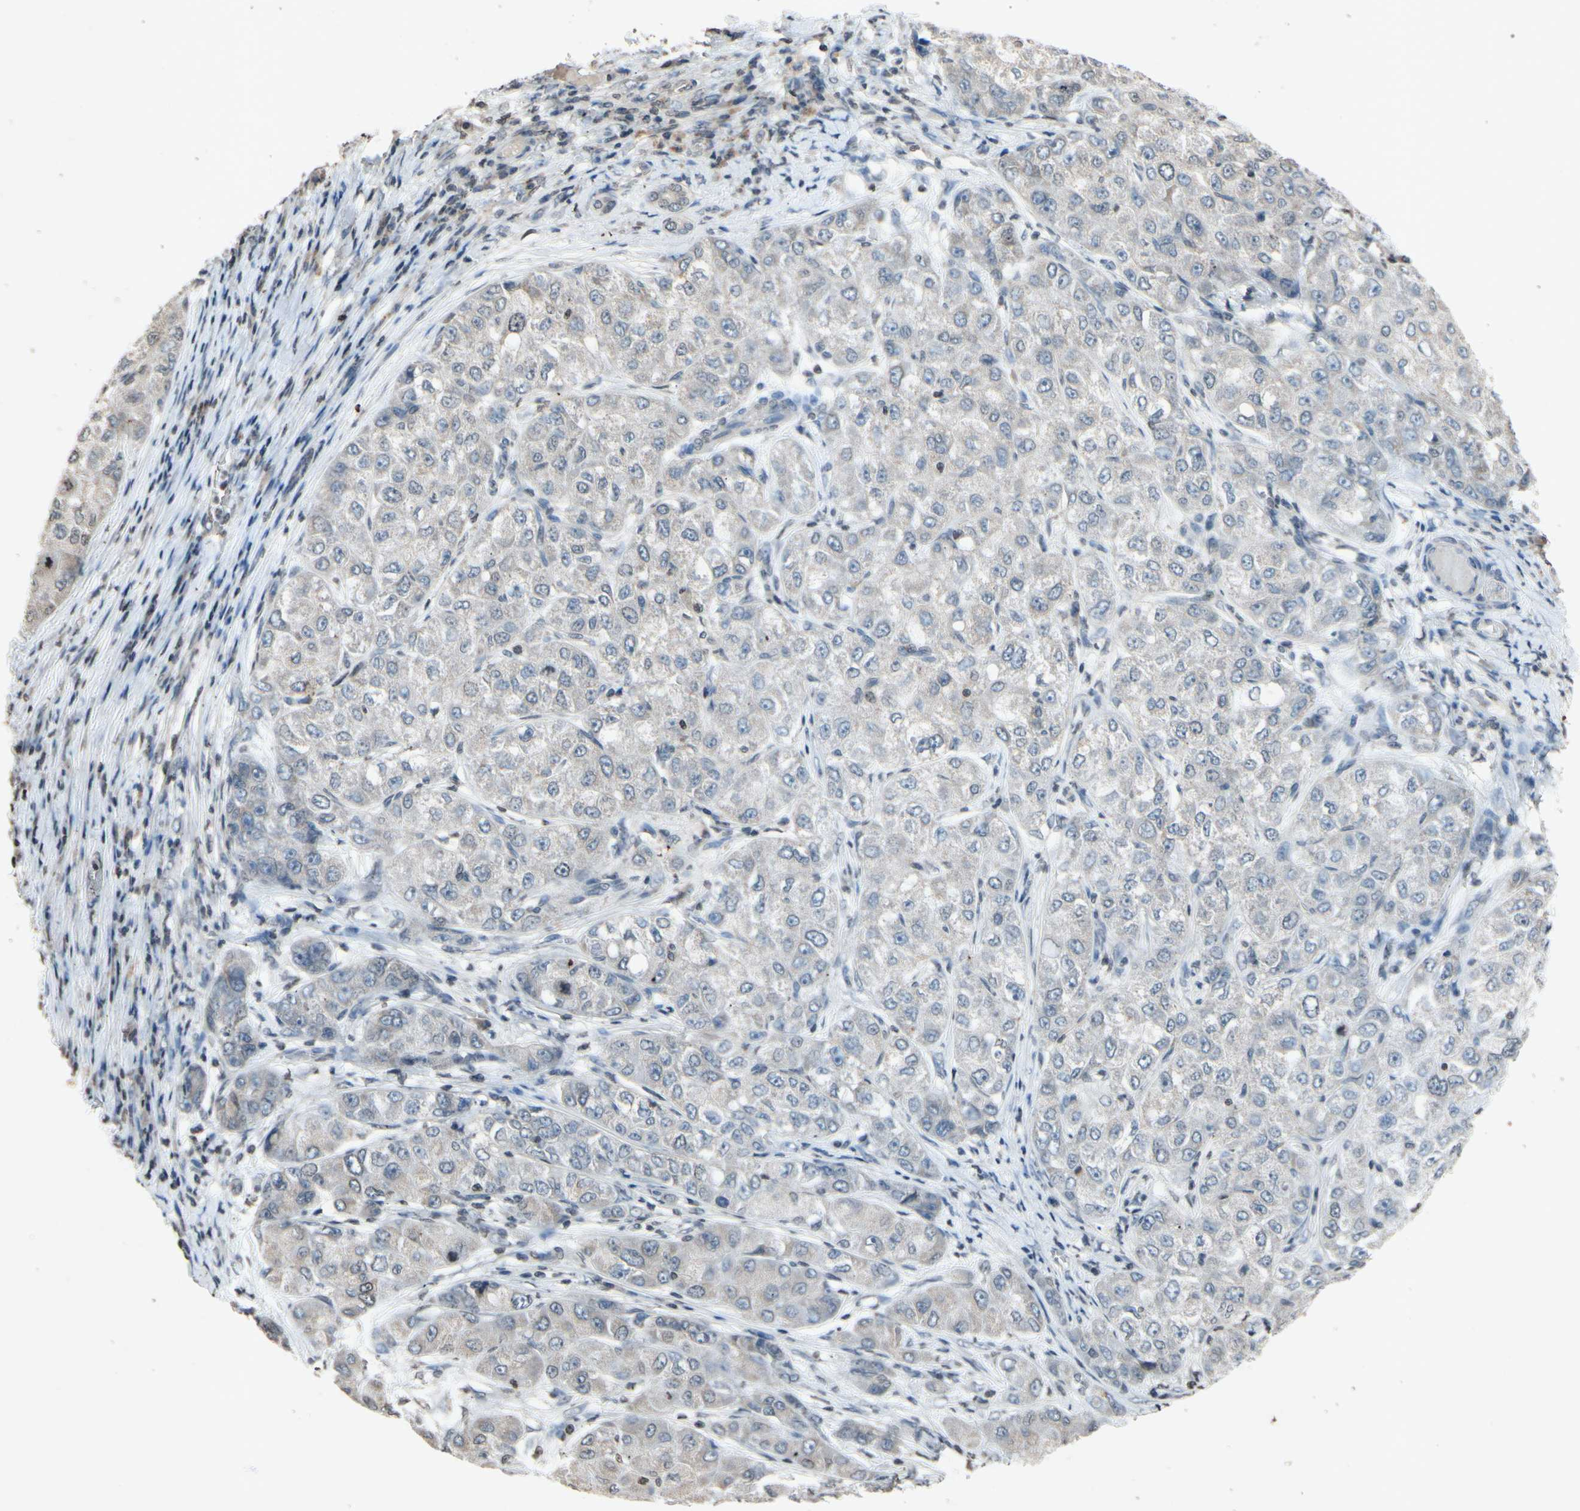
{"staining": {"intensity": "weak", "quantity": ">75%", "location": "cytoplasmic/membranous"}, "tissue": "liver cancer", "cell_type": "Tumor cells", "image_type": "cancer", "snomed": [{"axis": "morphology", "description": "Carcinoma, Hepatocellular, NOS"}, {"axis": "topography", "description": "Liver"}], "caption": "About >75% of tumor cells in liver cancer (hepatocellular carcinoma) show weak cytoplasmic/membranous protein expression as visualized by brown immunohistochemical staining.", "gene": "CLDN11", "patient": {"sex": "male", "age": 80}}